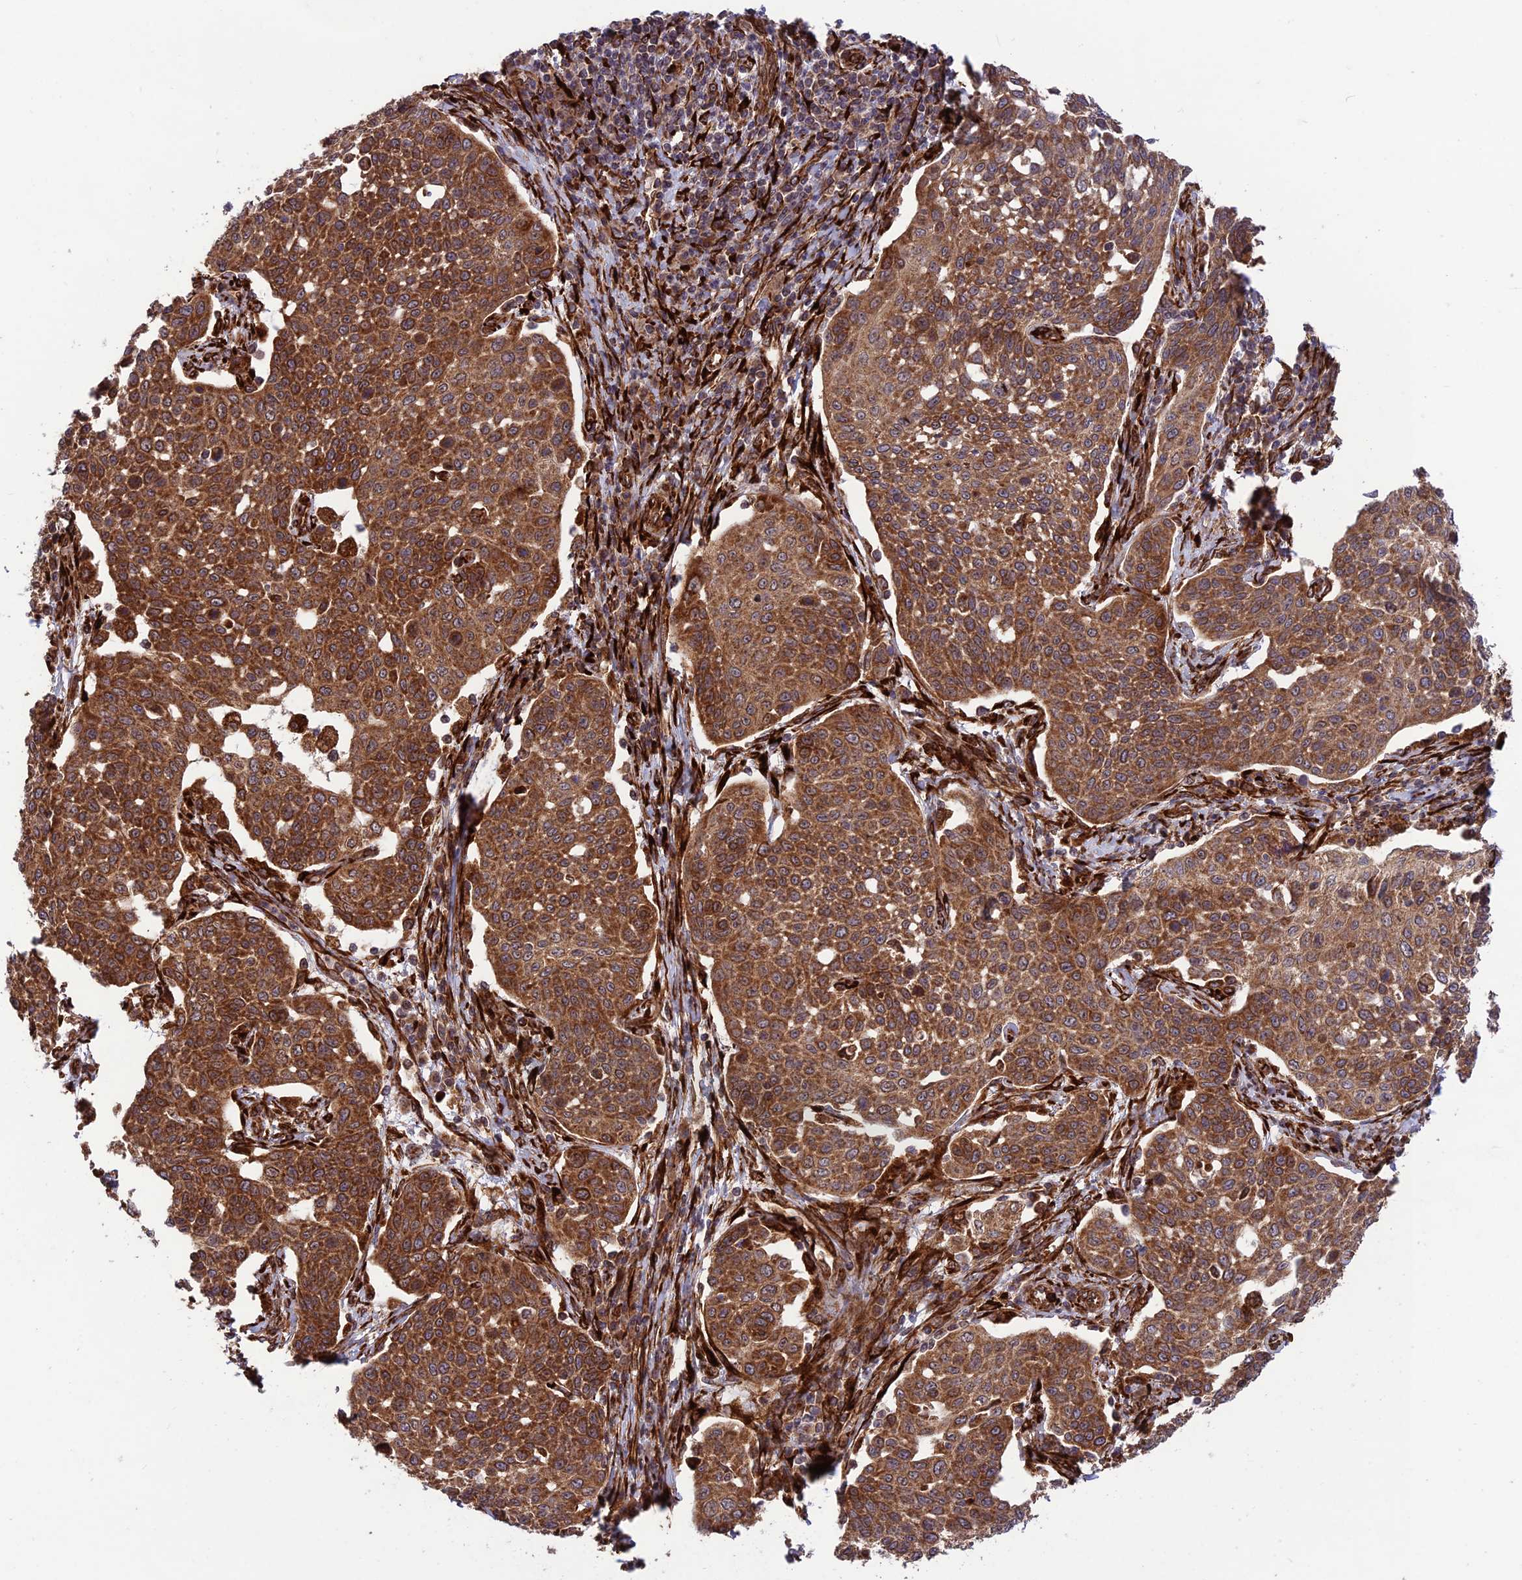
{"staining": {"intensity": "strong", "quantity": ">75%", "location": "cytoplasmic/membranous"}, "tissue": "cervical cancer", "cell_type": "Tumor cells", "image_type": "cancer", "snomed": [{"axis": "morphology", "description": "Squamous cell carcinoma, NOS"}, {"axis": "topography", "description": "Cervix"}], "caption": "Brown immunohistochemical staining in human cervical cancer (squamous cell carcinoma) displays strong cytoplasmic/membranous expression in approximately >75% of tumor cells.", "gene": "CRTAP", "patient": {"sex": "female", "age": 34}}